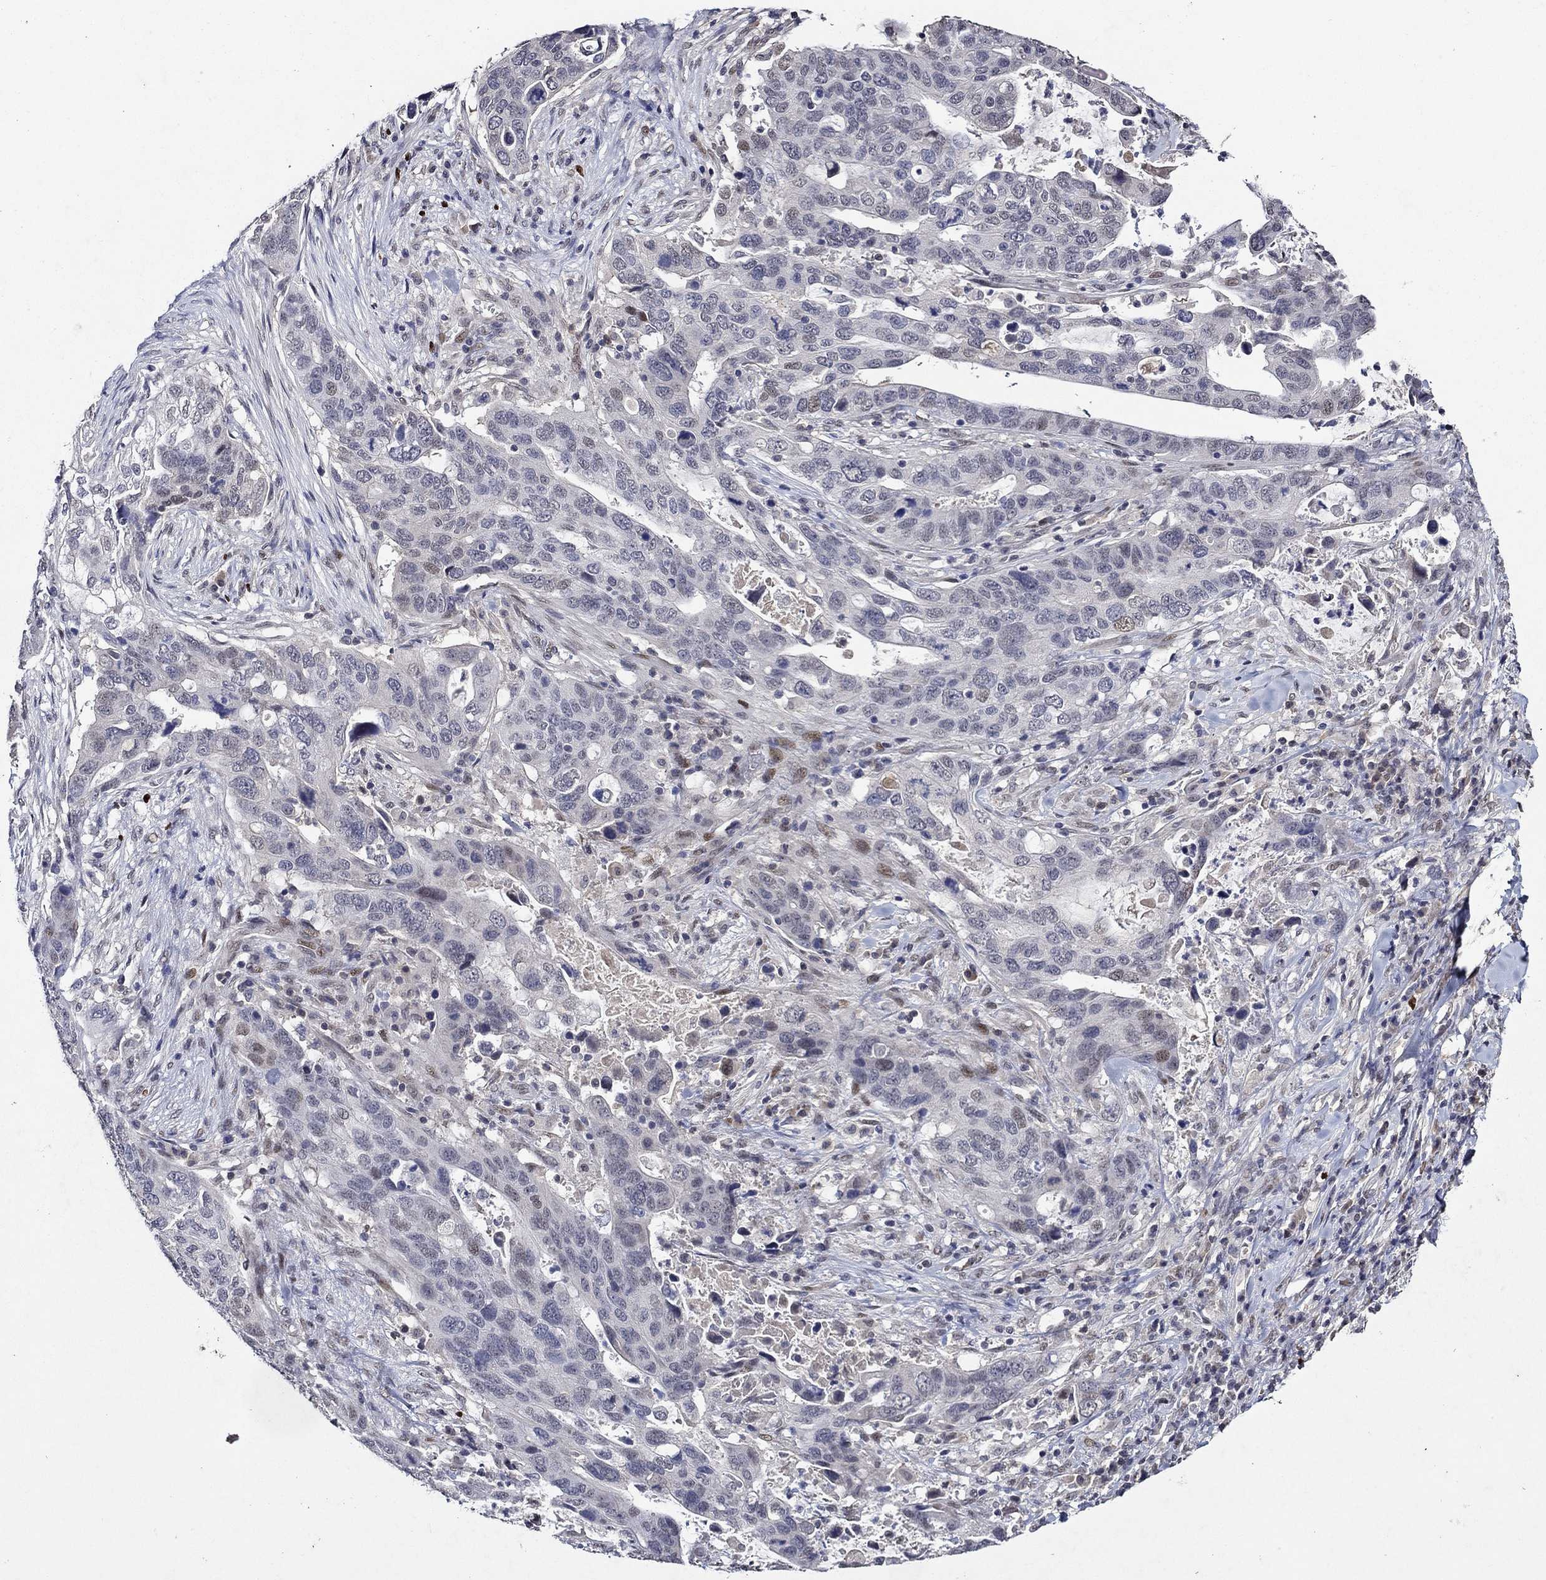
{"staining": {"intensity": "moderate", "quantity": "<25%", "location": "nuclear"}, "tissue": "stomach cancer", "cell_type": "Tumor cells", "image_type": "cancer", "snomed": [{"axis": "morphology", "description": "Adenocarcinoma, NOS"}, {"axis": "topography", "description": "Stomach"}], "caption": "An image showing moderate nuclear staining in about <25% of tumor cells in stomach cancer, as visualized by brown immunohistochemical staining.", "gene": "GATA2", "patient": {"sex": "male", "age": 54}}